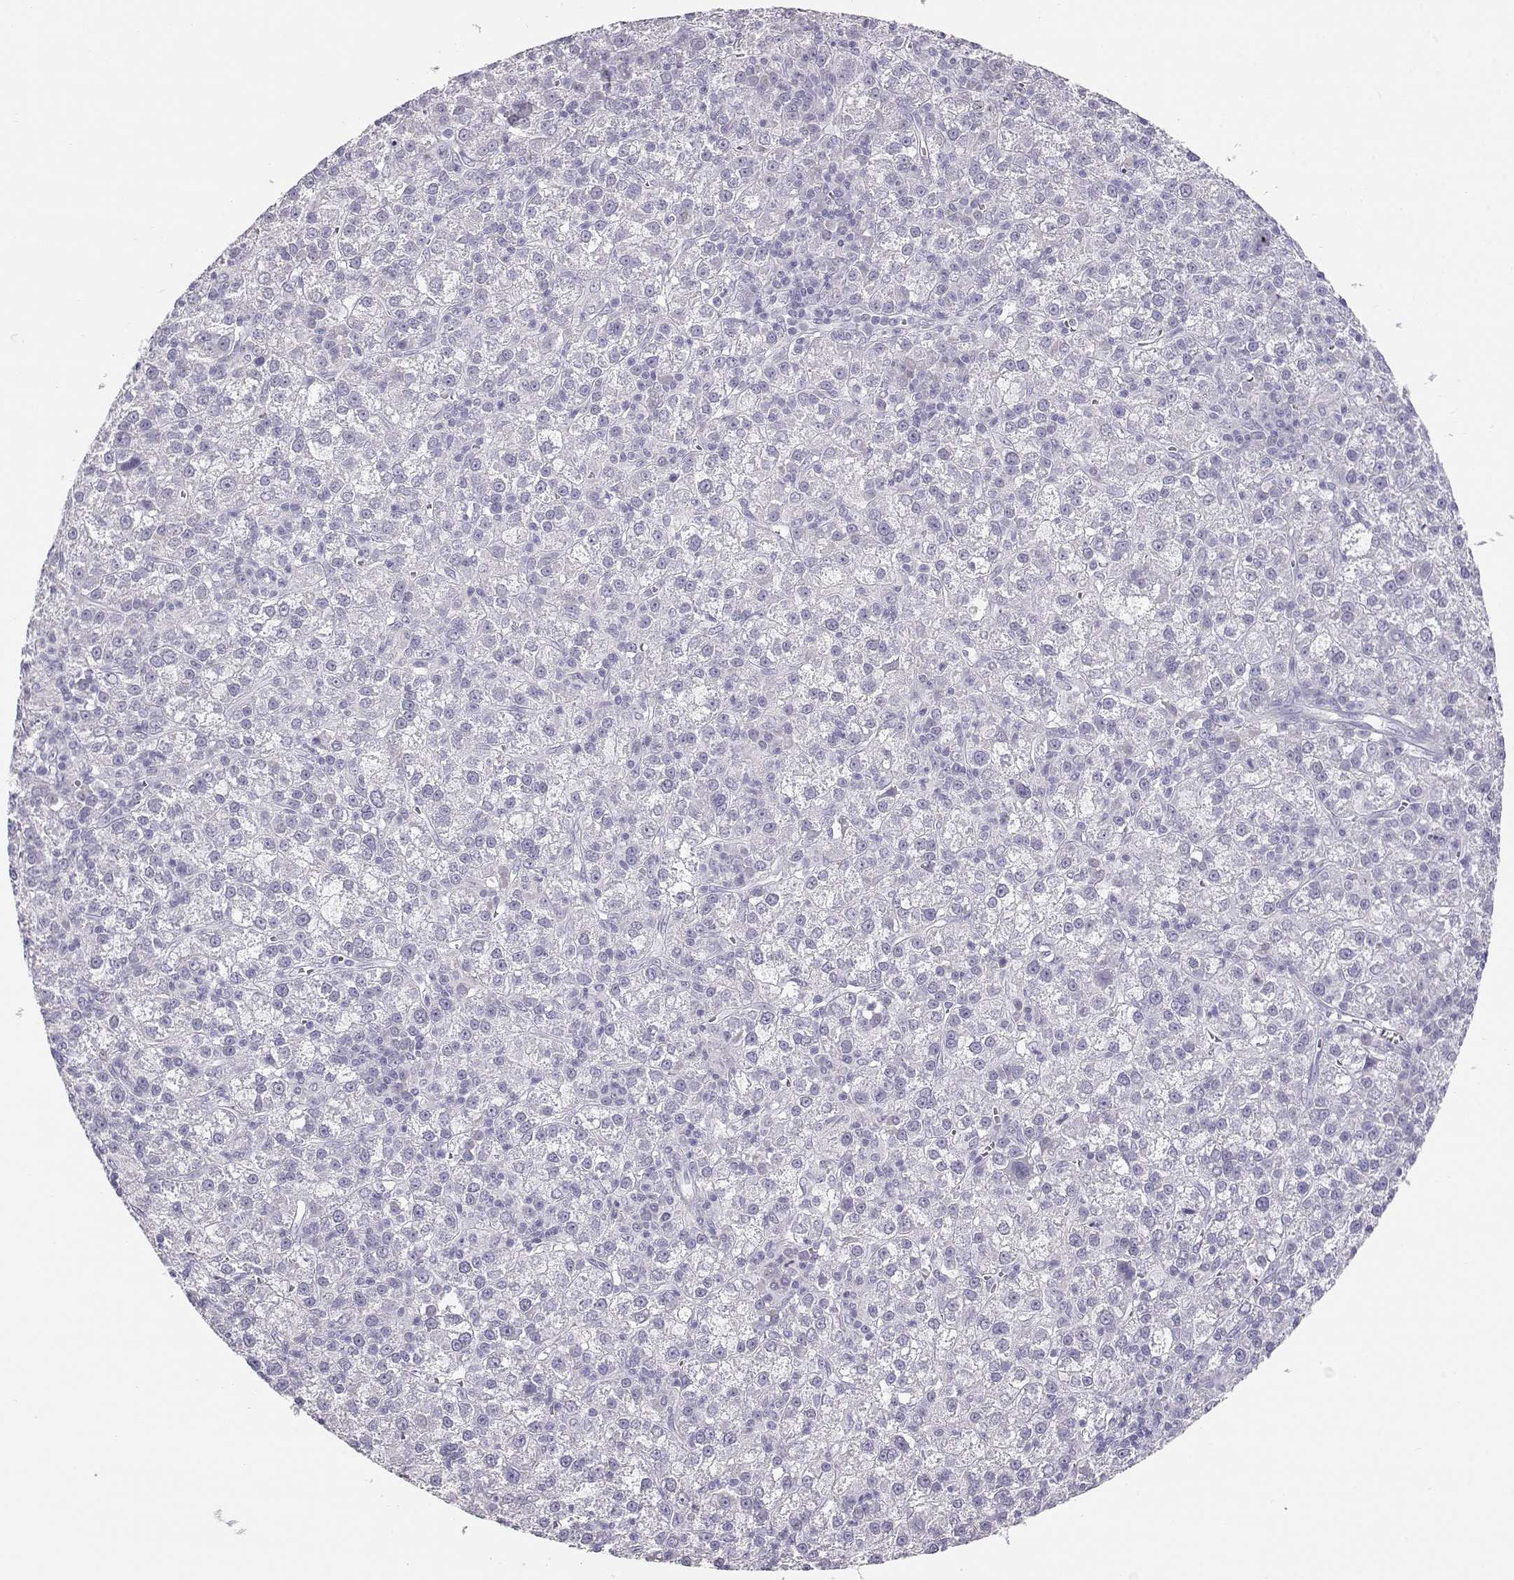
{"staining": {"intensity": "negative", "quantity": "none", "location": "none"}, "tissue": "liver cancer", "cell_type": "Tumor cells", "image_type": "cancer", "snomed": [{"axis": "morphology", "description": "Carcinoma, Hepatocellular, NOS"}, {"axis": "topography", "description": "Liver"}], "caption": "Protein analysis of hepatocellular carcinoma (liver) shows no significant positivity in tumor cells.", "gene": "OPN5", "patient": {"sex": "female", "age": 60}}